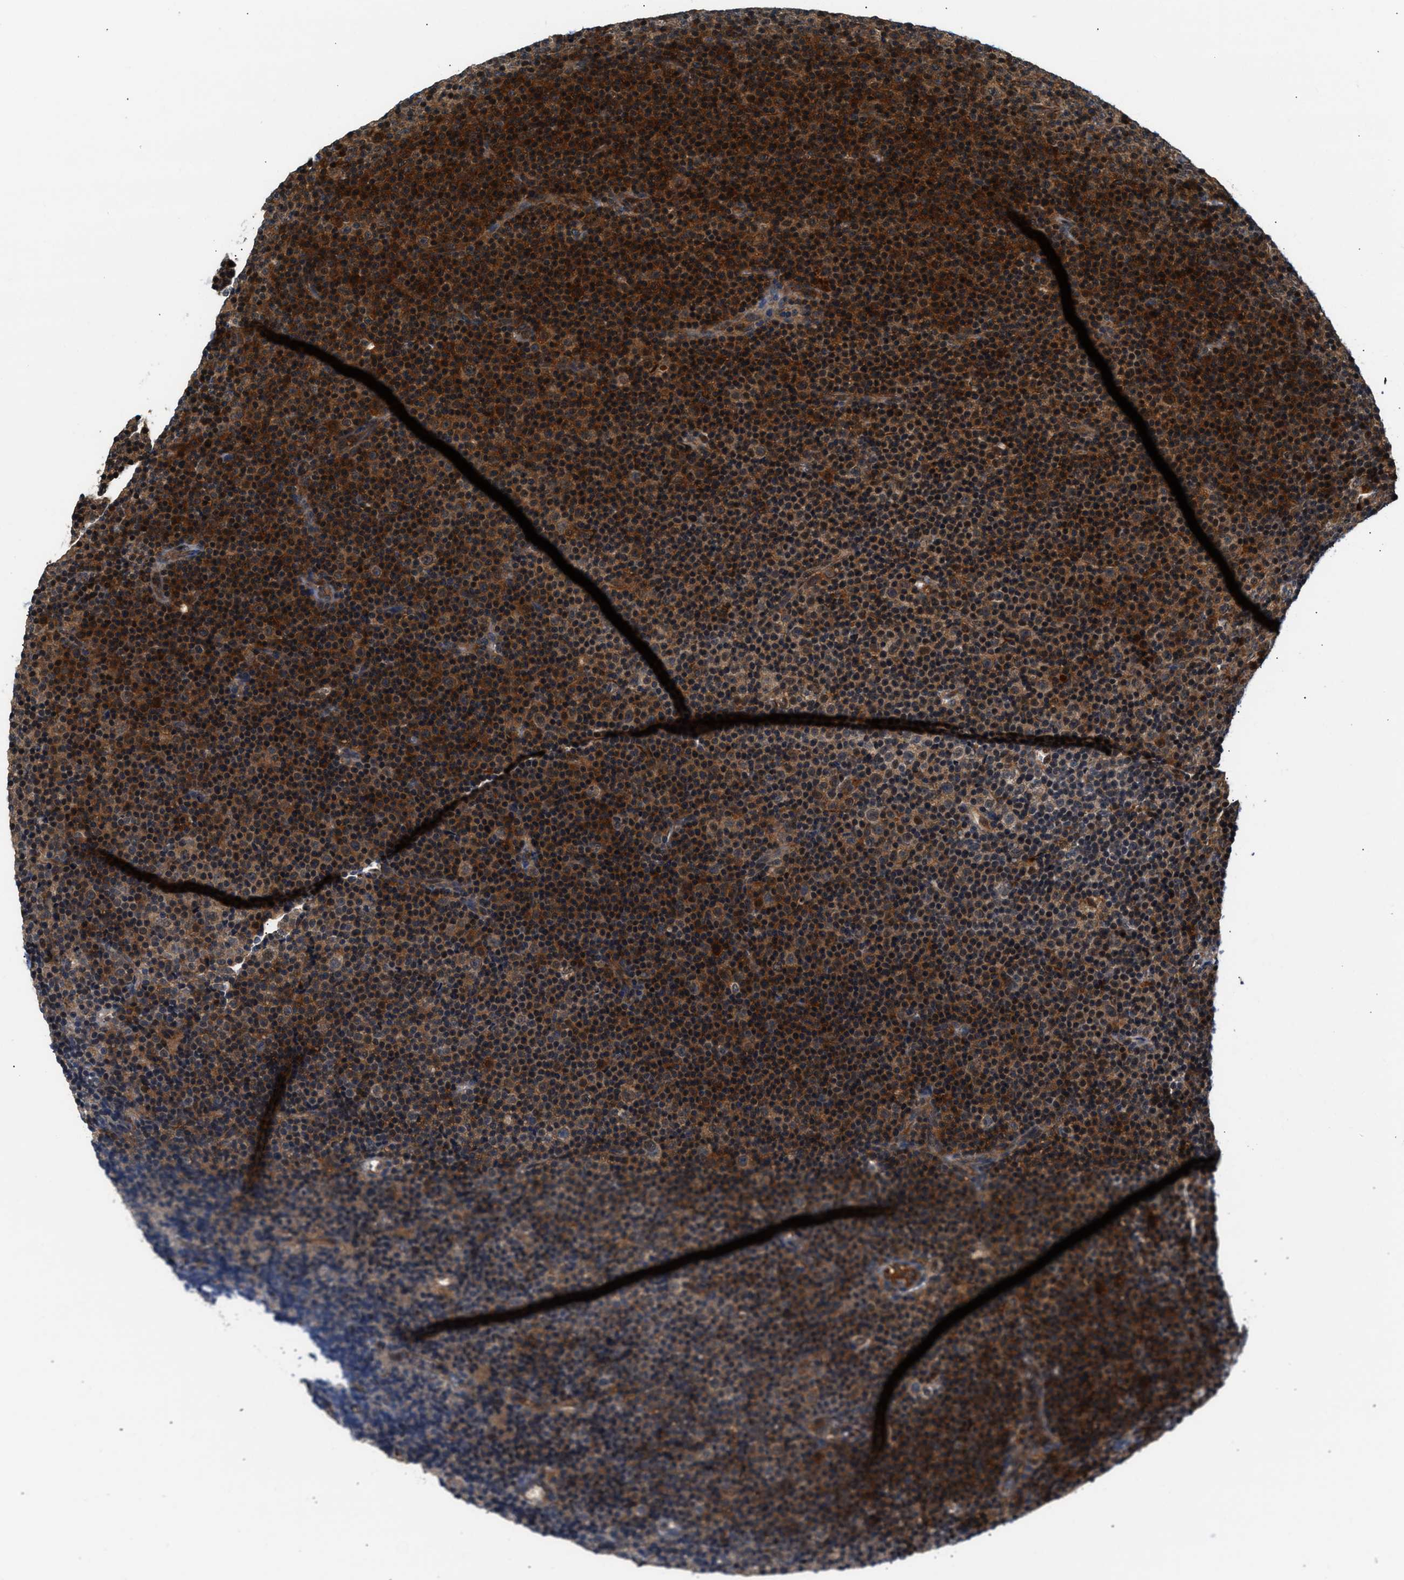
{"staining": {"intensity": "strong", "quantity": ">75%", "location": "cytoplasmic/membranous"}, "tissue": "lymphoma", "cell_type": "Tumor cells", "image_type": "cancer", "snomed": [{"axis": "morphology", "description": "Malignant lymphoma, non-Hodgkin's type, Low grade"}, {"axis": "topography", "description": "Lymph node"}], "caption": "Strong cytoplasmic/membranous staining is appreciated in approximately >75% of tumor cells in low-grade malignant lymphoma, non-Hodgkin's type.", "gene": "TUT7", "patient": {"sex": "female", "age": 67}}